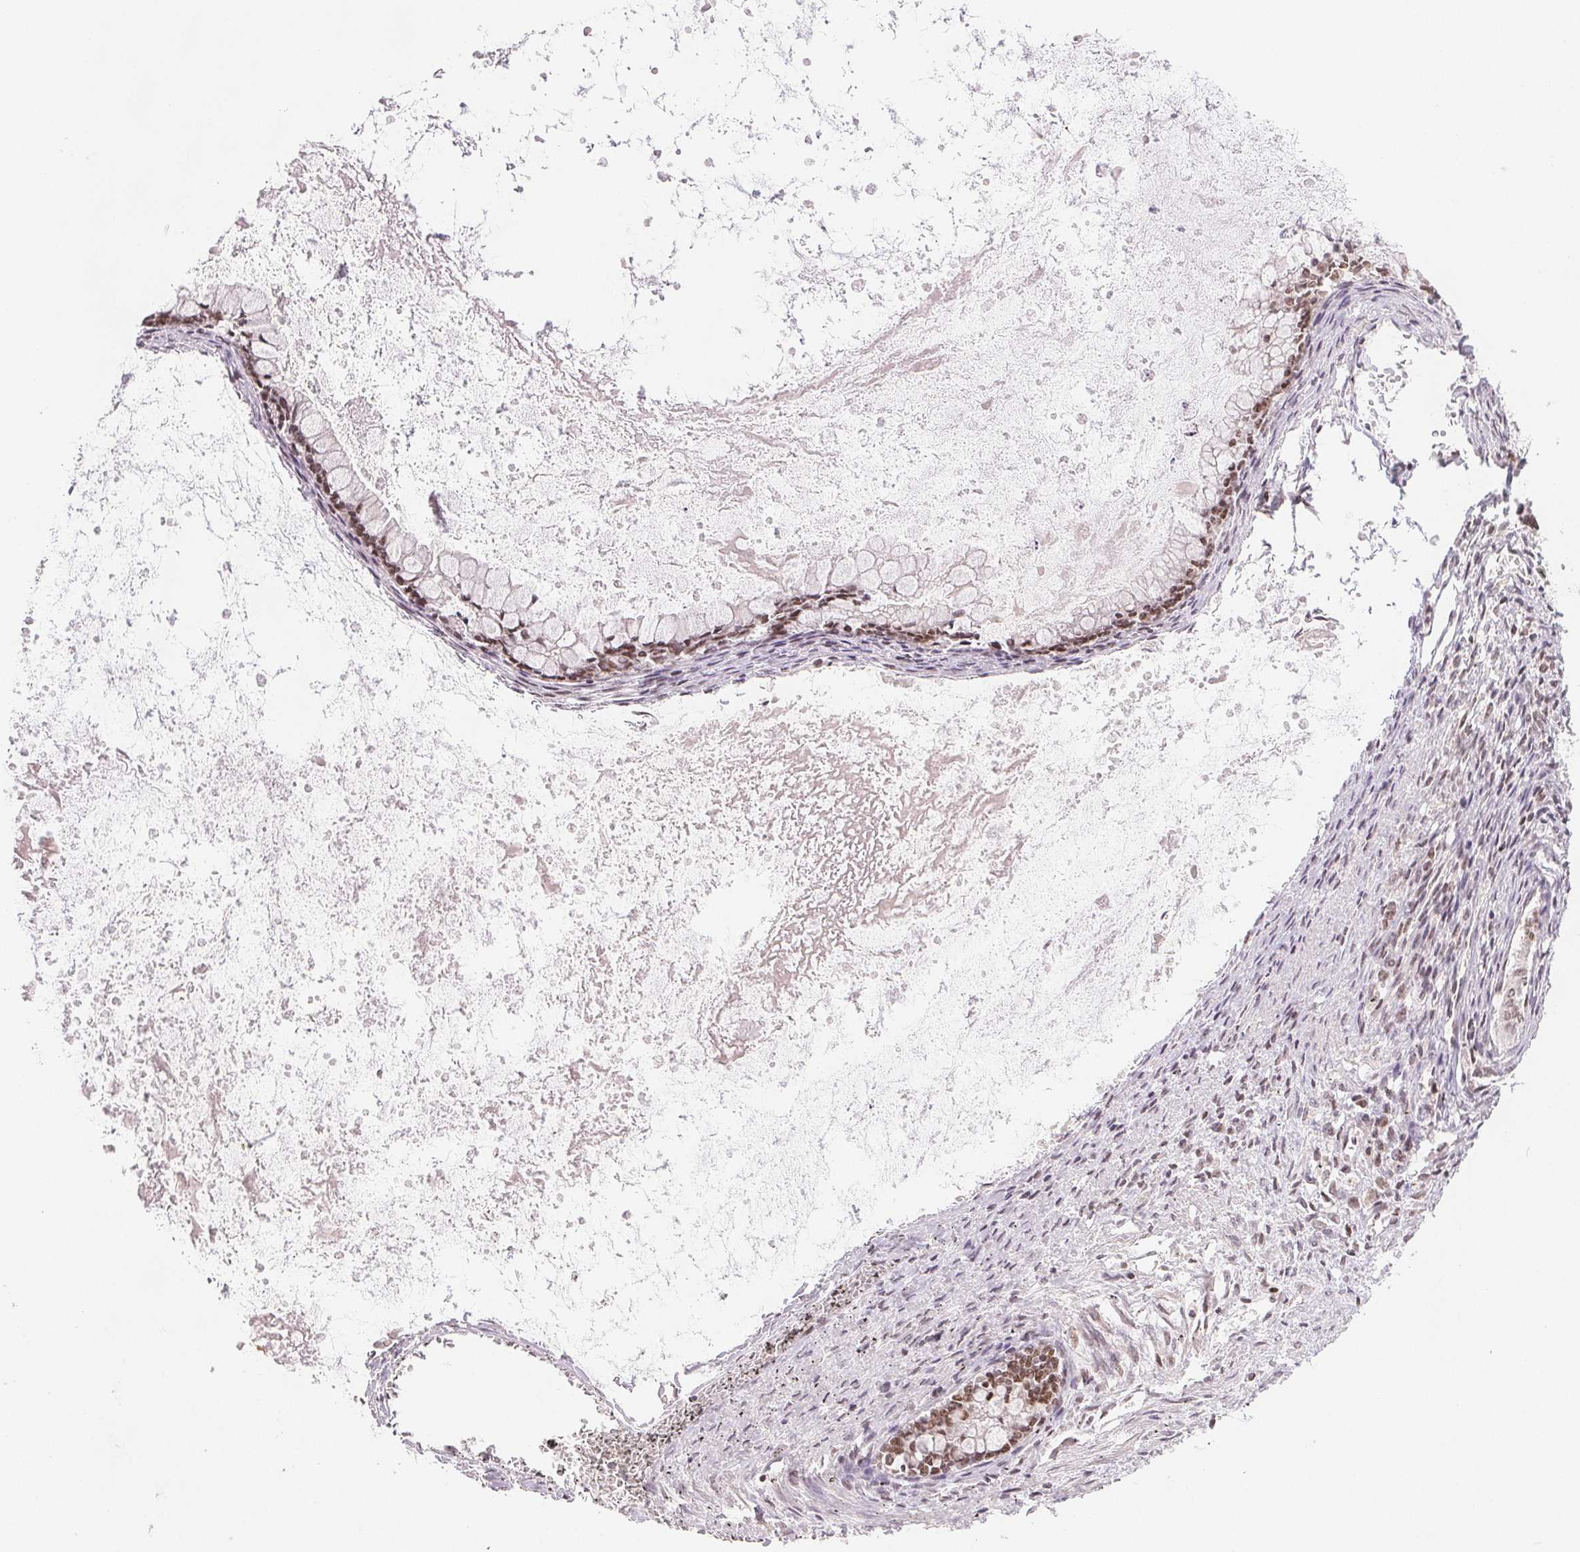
{"staining": {"intensity": "moderate", "quantity": ">75%", "location": "nuclear"}, "tissue": "ovarian cancer", "cell_type": "Tumor cells", "image_type": "cancer", "snomed": [{"axis": "morphology", "description": "Cystadenocarcinoma, mucinous, NOS"}, {"axis": "topography", "description": "Ovary"}], "caption": "Brown immunohistochemical staining in ovarian mucinous cystadenocarcinoma displays moderate nuclear expression in approximately >75% of tumor cells.", "gene": "DEK", "patient": {"sex": "female", "age": 67}}